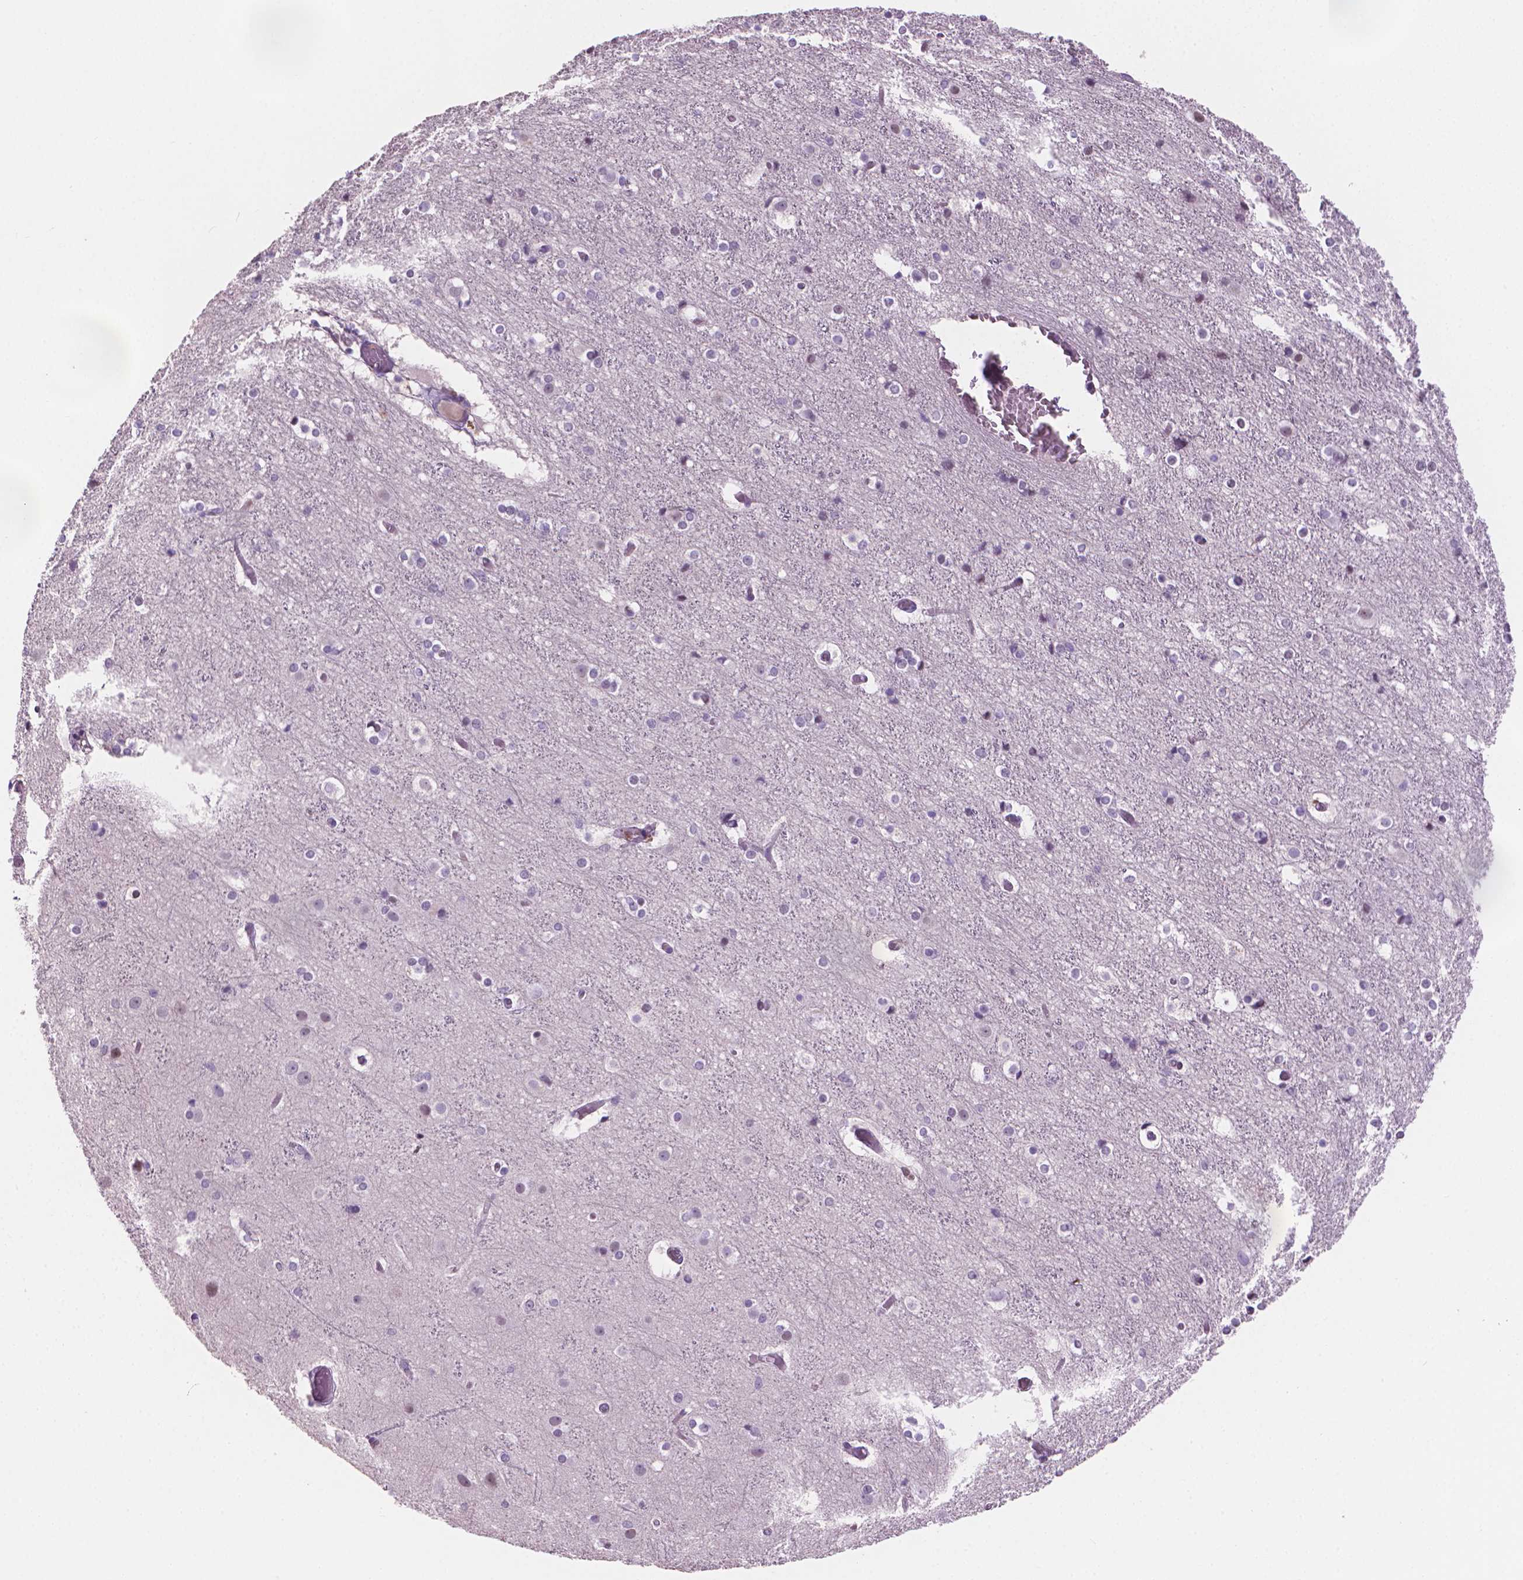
{"staining": {"intensity": "negative", "quantity": "none", "location": "none"}, "tissue": "cerebral cortex", "cell_type": "Endothelial cells", "image_type": "normal", "snomed": [{"axis": "morphology", "description": "Normal tissue, NOS"}, {"axis": "topography", "description": "Cerebral cortex"}], "caption": "Protein analysis of unremarkable cerebral cortex reveals no significant staining in endothelial cells. The staining is performed using DAB brown chromogen with nuclei counter-stained in using hematoxylin.", "gene": "CLXN", "patient": {"sex": "female", "age": 52}}